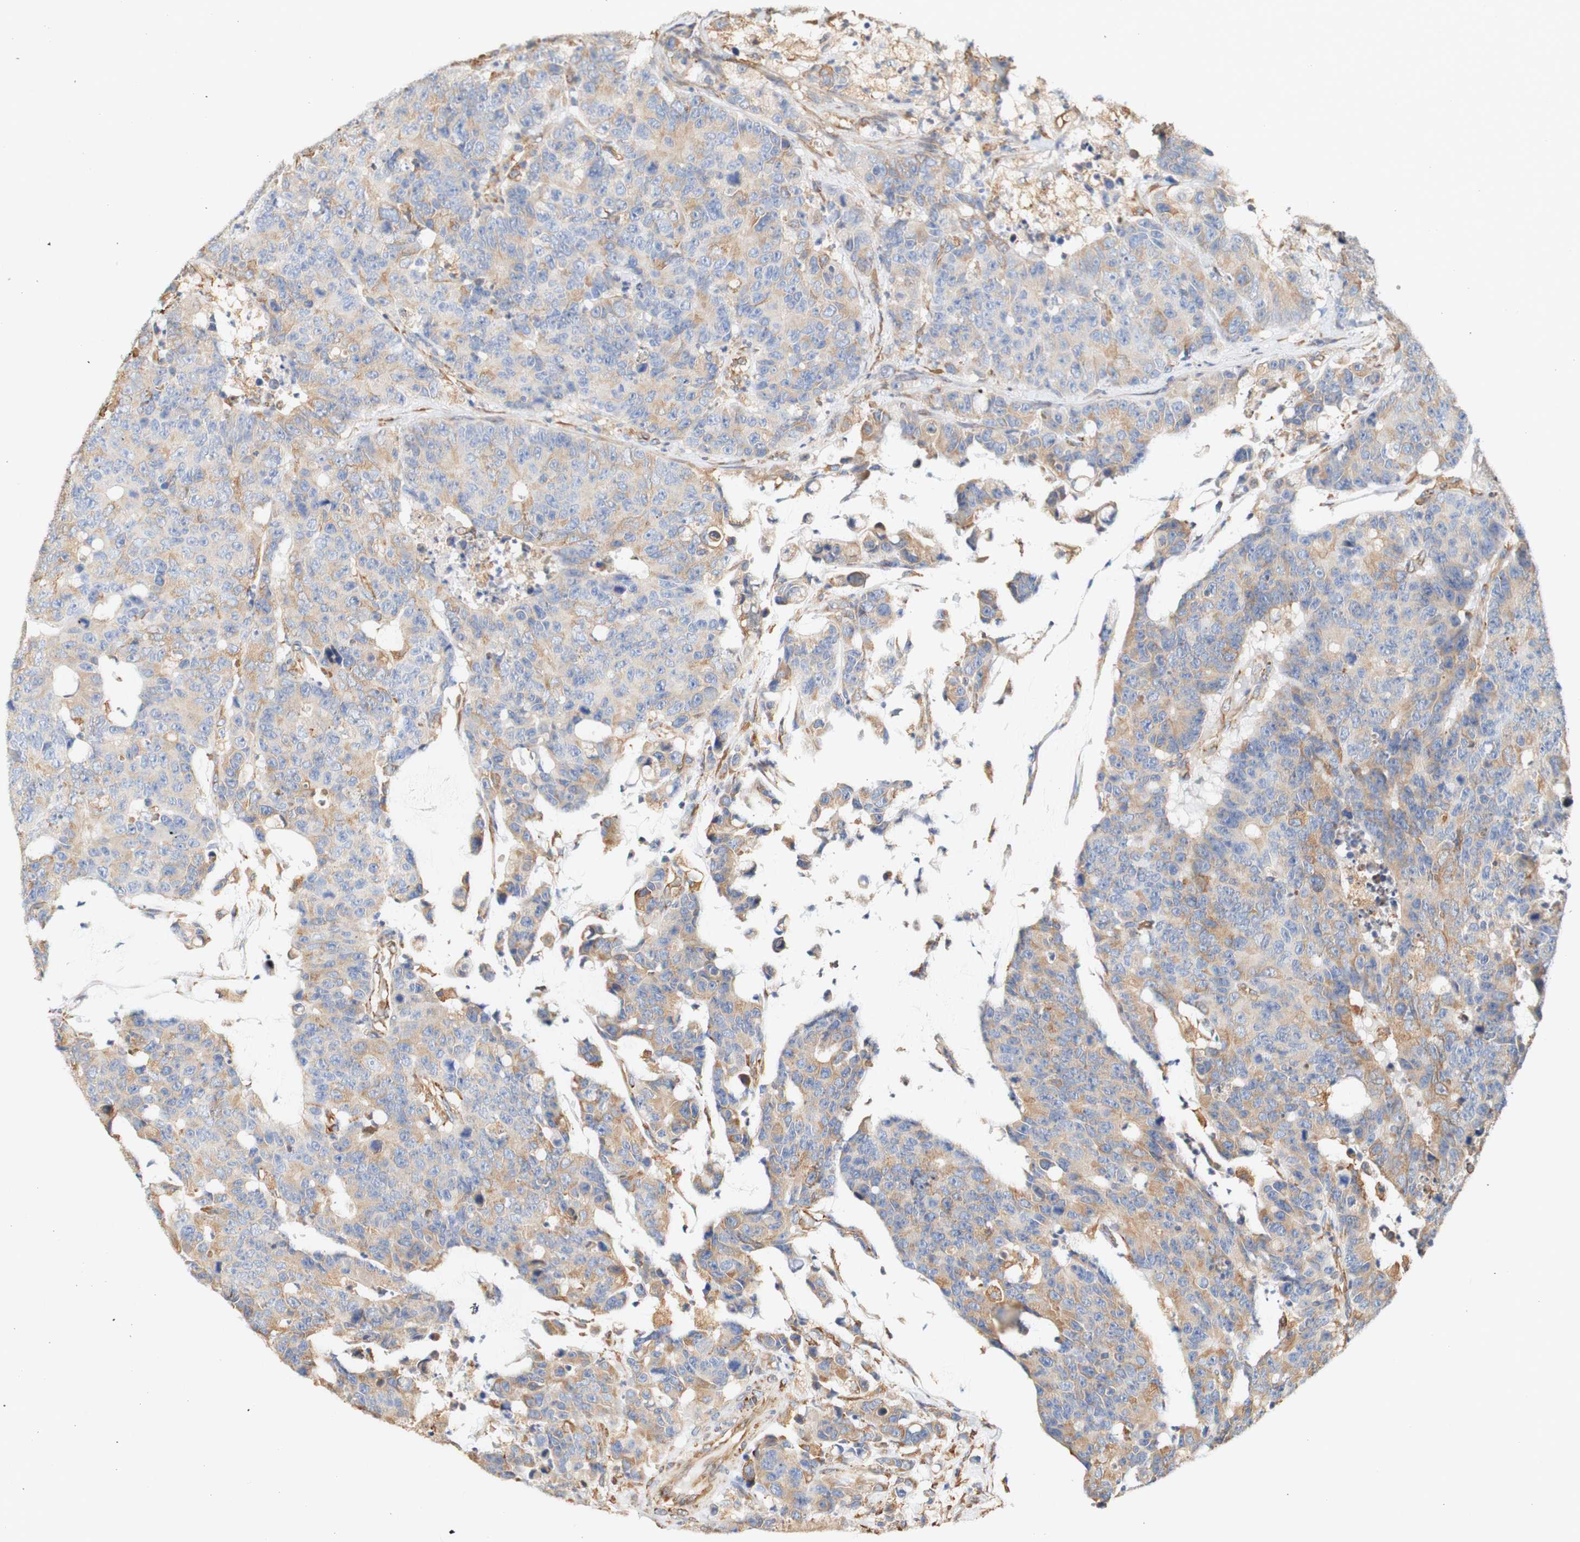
{"staining": {"intensity": "weak", "quantity": ">75%", "location": "cytoplasmic/membranous"}, "tissue": "colorectal cancer", "cell_type": "Tumor cells", "image_type": "cancer", "snomed": [{"axis": "morphology", "description": "Adenocarcinoma, NOS"}, {"axis": "topography", "description": "Colon"}], "caption": "Adenocarcinoma (colorectal) was stained to show a protein in brown. There is low levels of weak cytoplasmic/membranous staining in approximately >75% of tumor cells.", "gene": "EIF2AK4", "patient": {"sex": "female", "age": 86}}